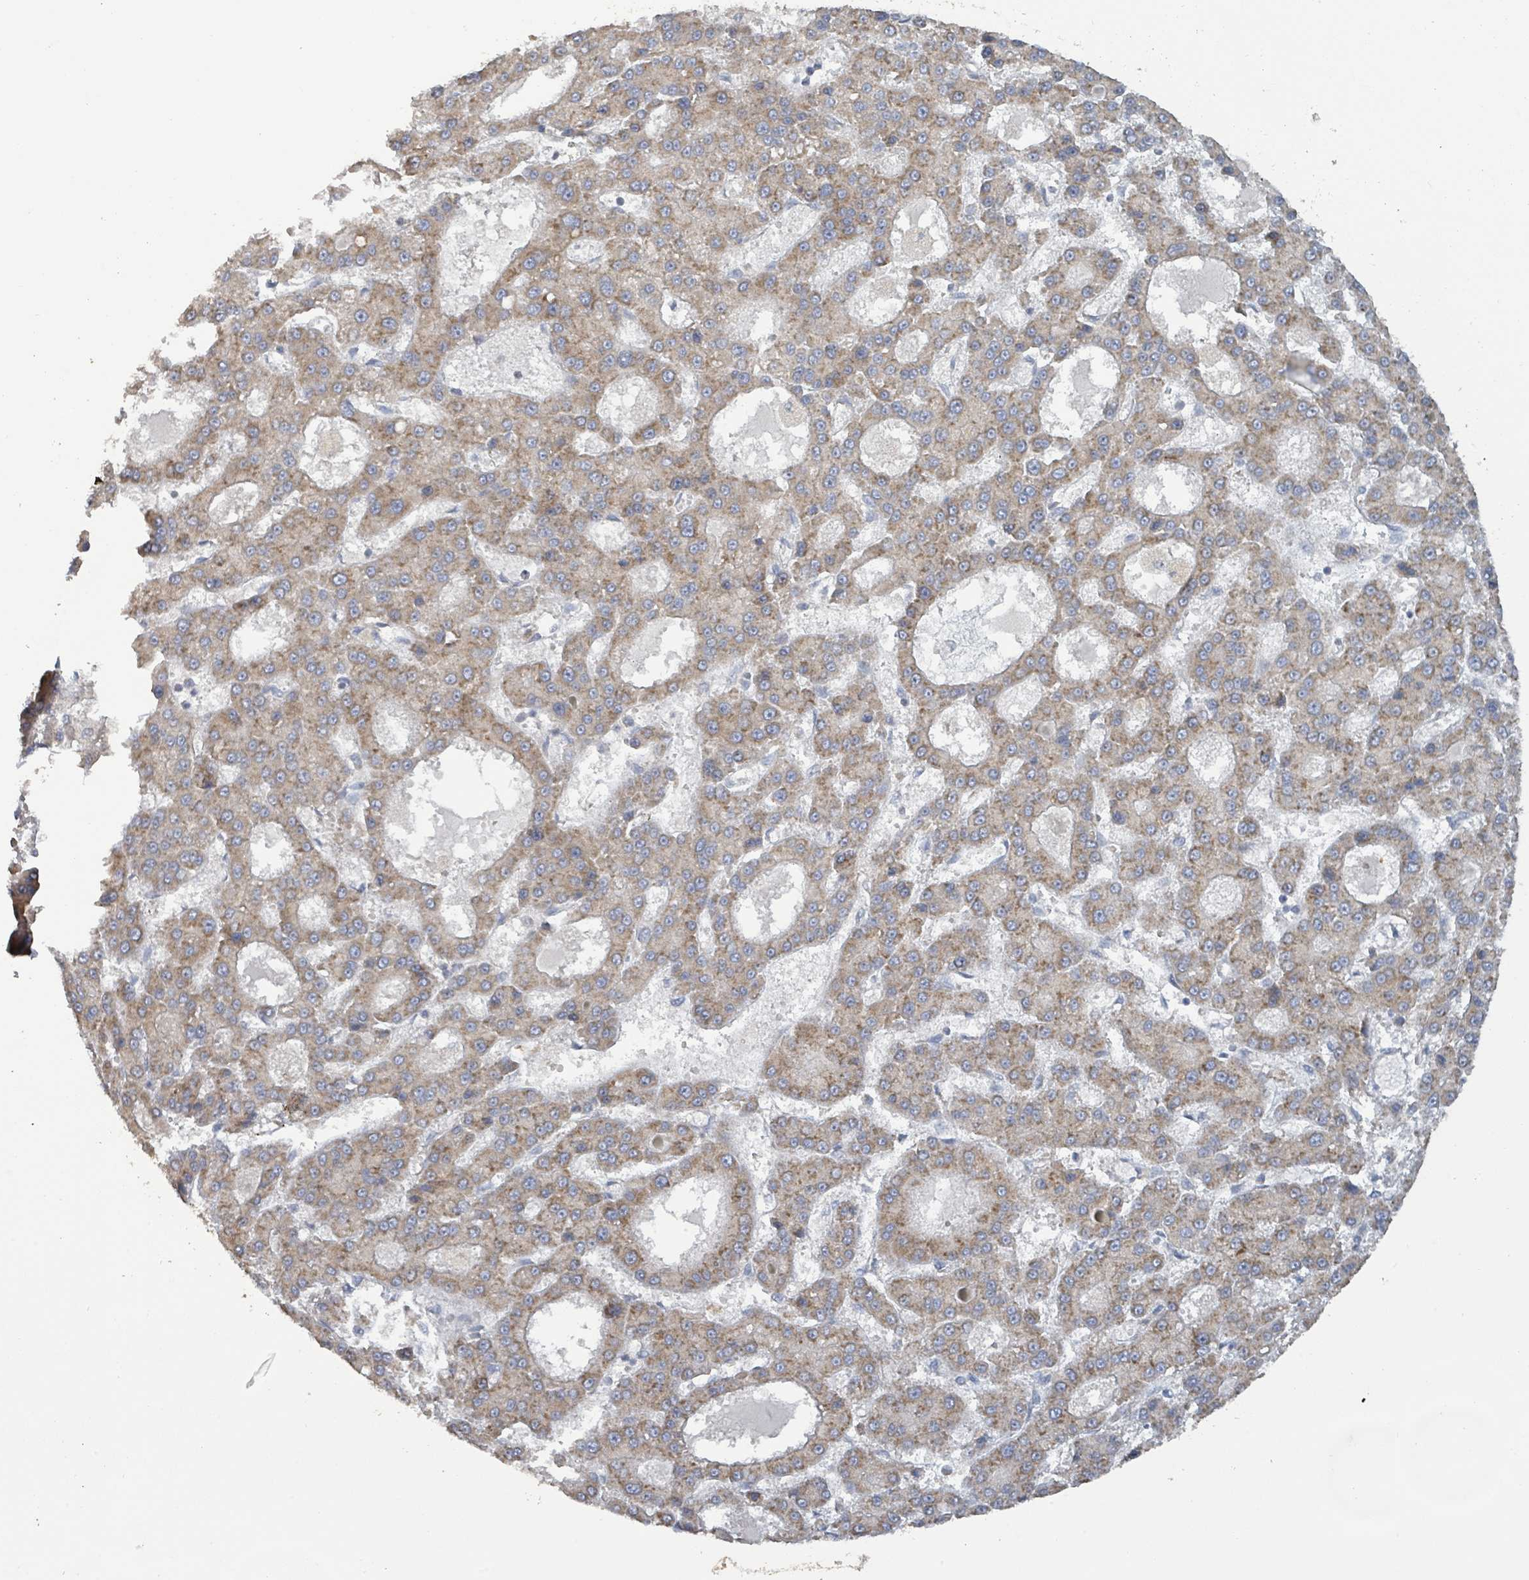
{"staining": {"intensity": "weak", "quantity": ">75%", "location": "cytoplasmic/membranous"}, "tissue": "liver cancer", "cell_type": "Tumor cells", "image_type": "cancer", "snomed": [{"axis": "morphology", "description": "Carcinoma, Hepatocellular, NOS"}, {"axis": "topography", "description": "Liver"}], "caption": "IHC image of hepatocellular carcinoma (liver) stained for a protein (brown), which demonstrates low levels of weak cytoplasmic/membranous staining in approximately >75% of tumor cells.", "gene": "RPL32", "patient": {"sex": "male", "age": 70}}